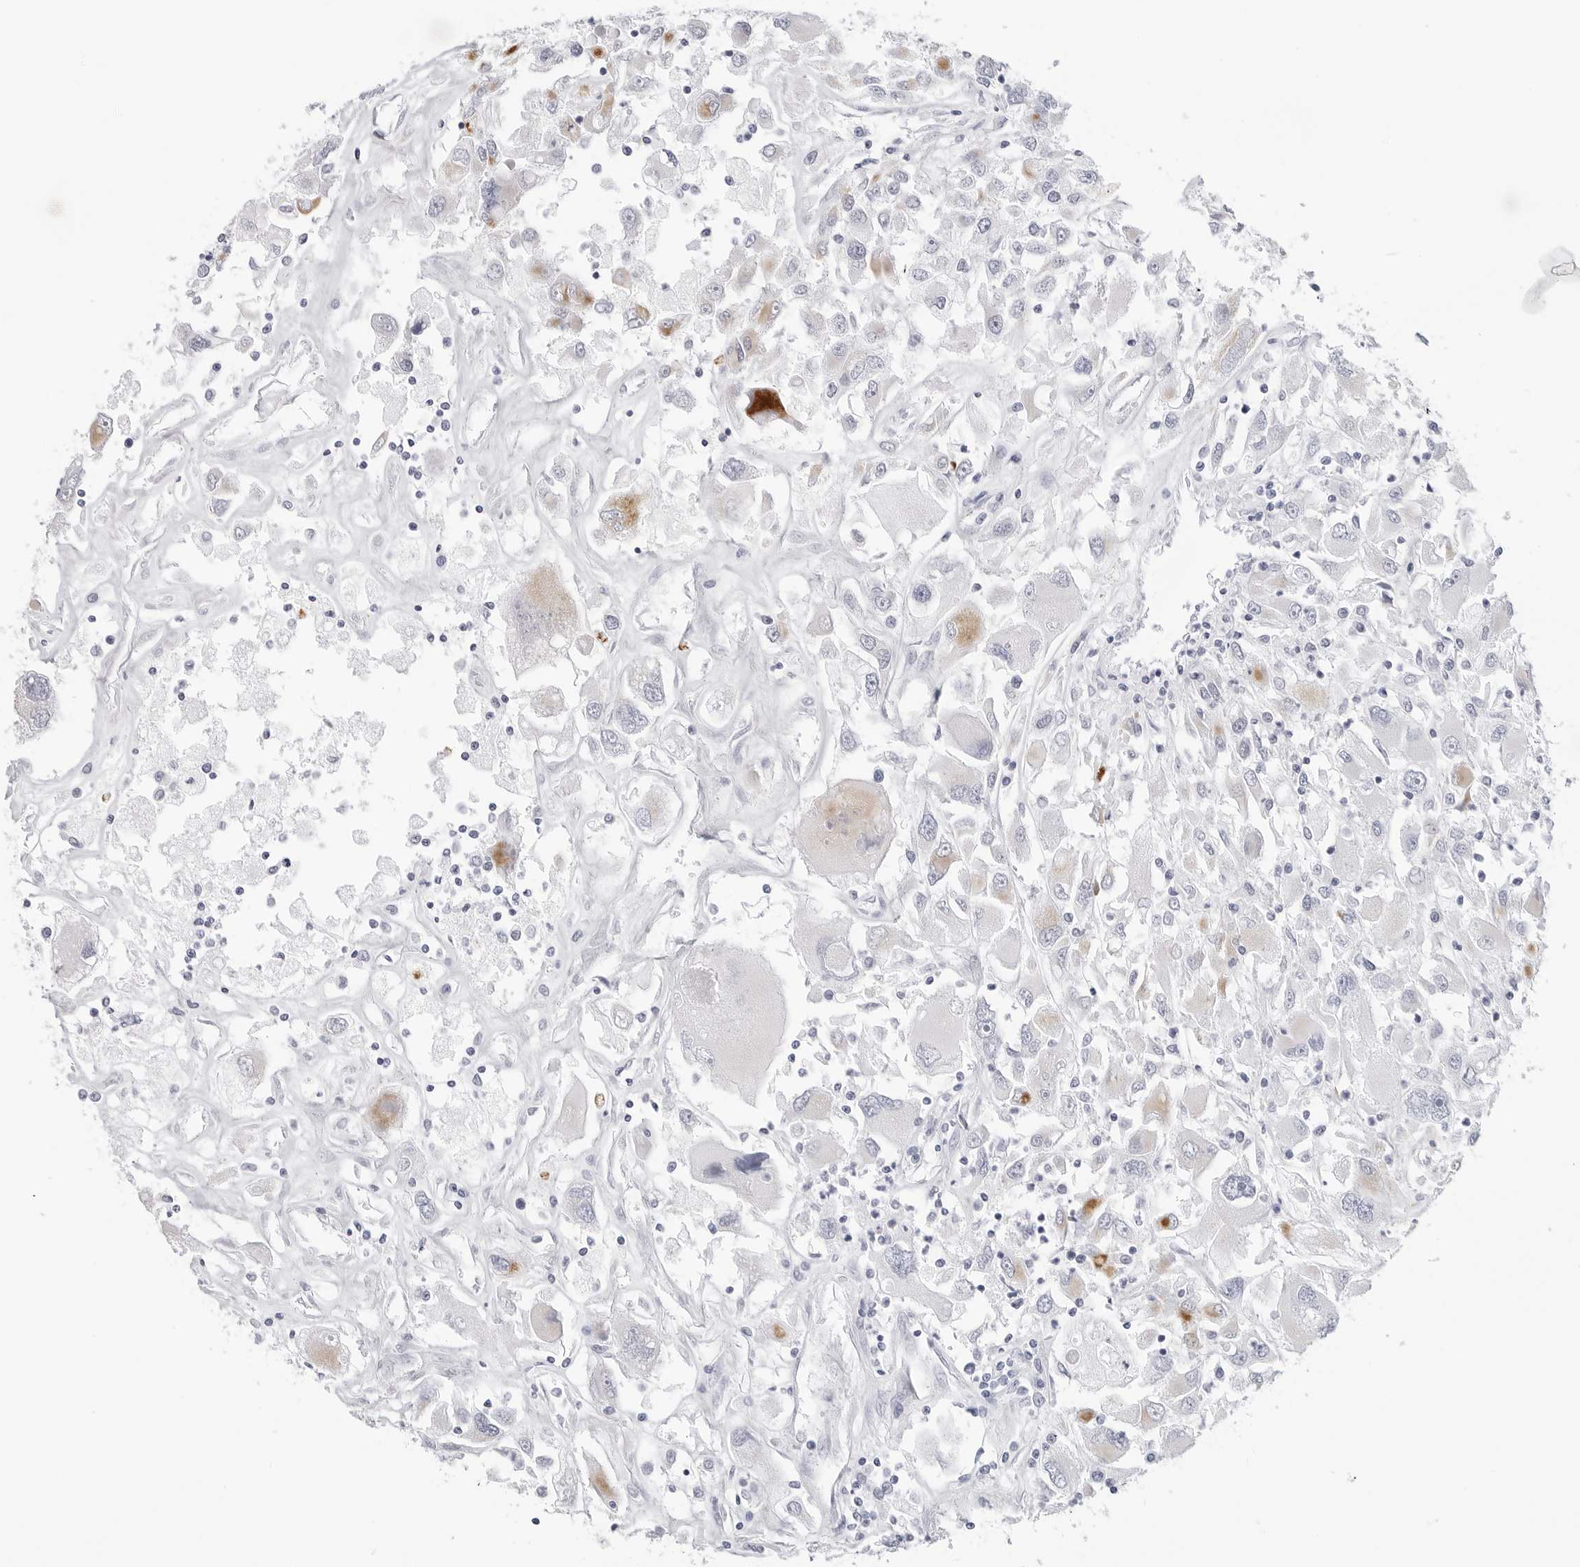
{"staining": {"intensity": "strong", "quantity": "<25%", "location": "cytoplasmic/membranous"}, "tissue": "renal cancer", "cell_type": "Tumor cells", "image_type": "cancer", "snomed": [{"axis": "morphology", "description": "Adenocarcinoma, NOS"}, {"axis": "topography", "description": "Kidney"}], "caption": "Immunohistochemistry of human renal cancer (adenocarcinoma) demonstrates medium levels of strong cytoplasmic/membranous positivity in about <25% of tumor cells. Nuclei are stained in blue.", "gene": "HSPB7", "patient": {"sex": "female", "age": 52}}